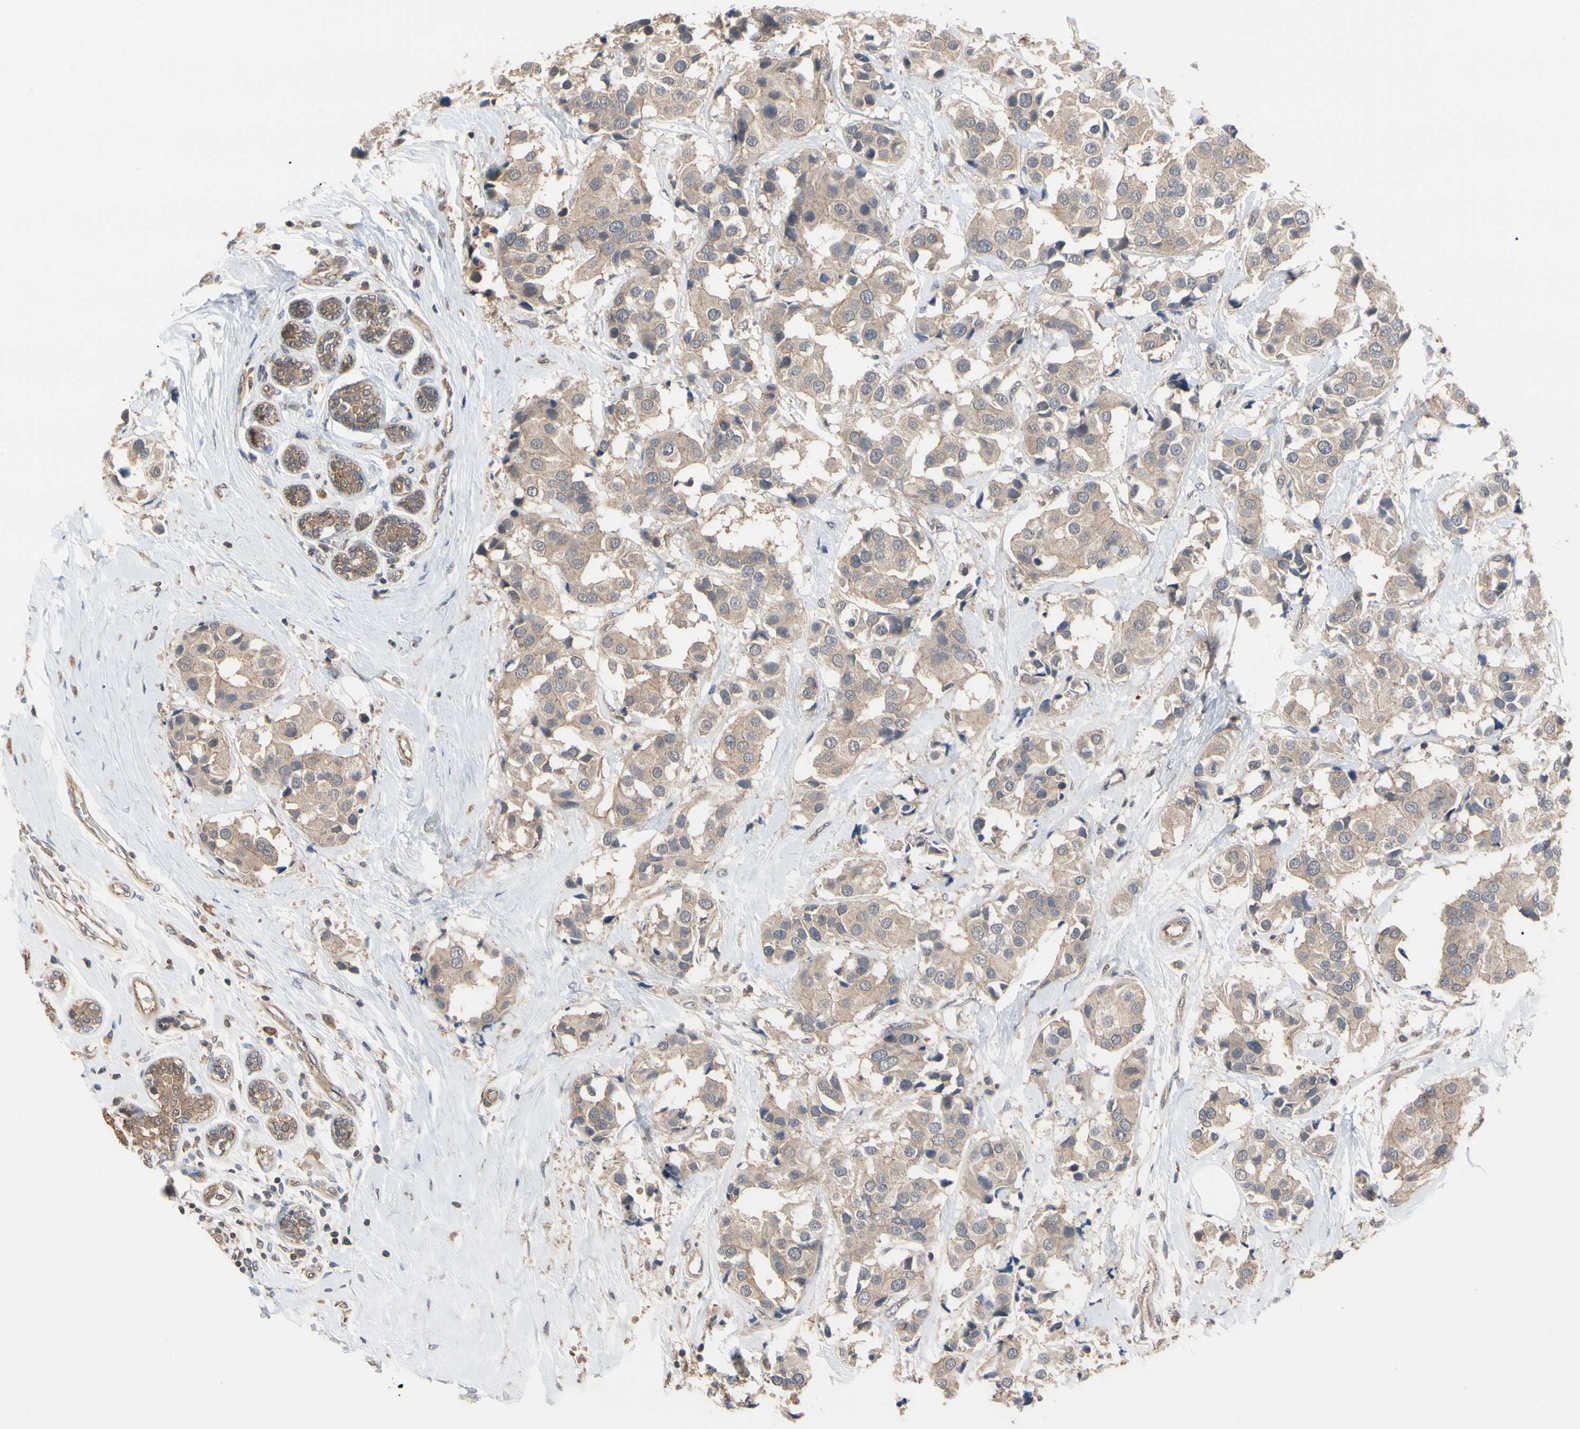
{"staining": {"intensity": "moderate", "quantity": ">75%", "location": "cytoplasmic/membranous"}, "tissue": "breast cancer", "cell_type": "Tumor cells", "image_type": "cancer", "snomed": [{"axis": "morphology", "description": "Normal tissue, NOS"}, {"axis": "morphology", "description": "Duct carcinoma"}, {"axis": "topography", "description": "Breast"}], "caption": "Immunohistochemical staining of human breast intraductal carcinoma demonstrates medium levels of moderate cytoplasmic/membranous expression in about >75% of tumor cells.", "gene": "DPP8", "patient": {"sex": "female", "age": 39}}